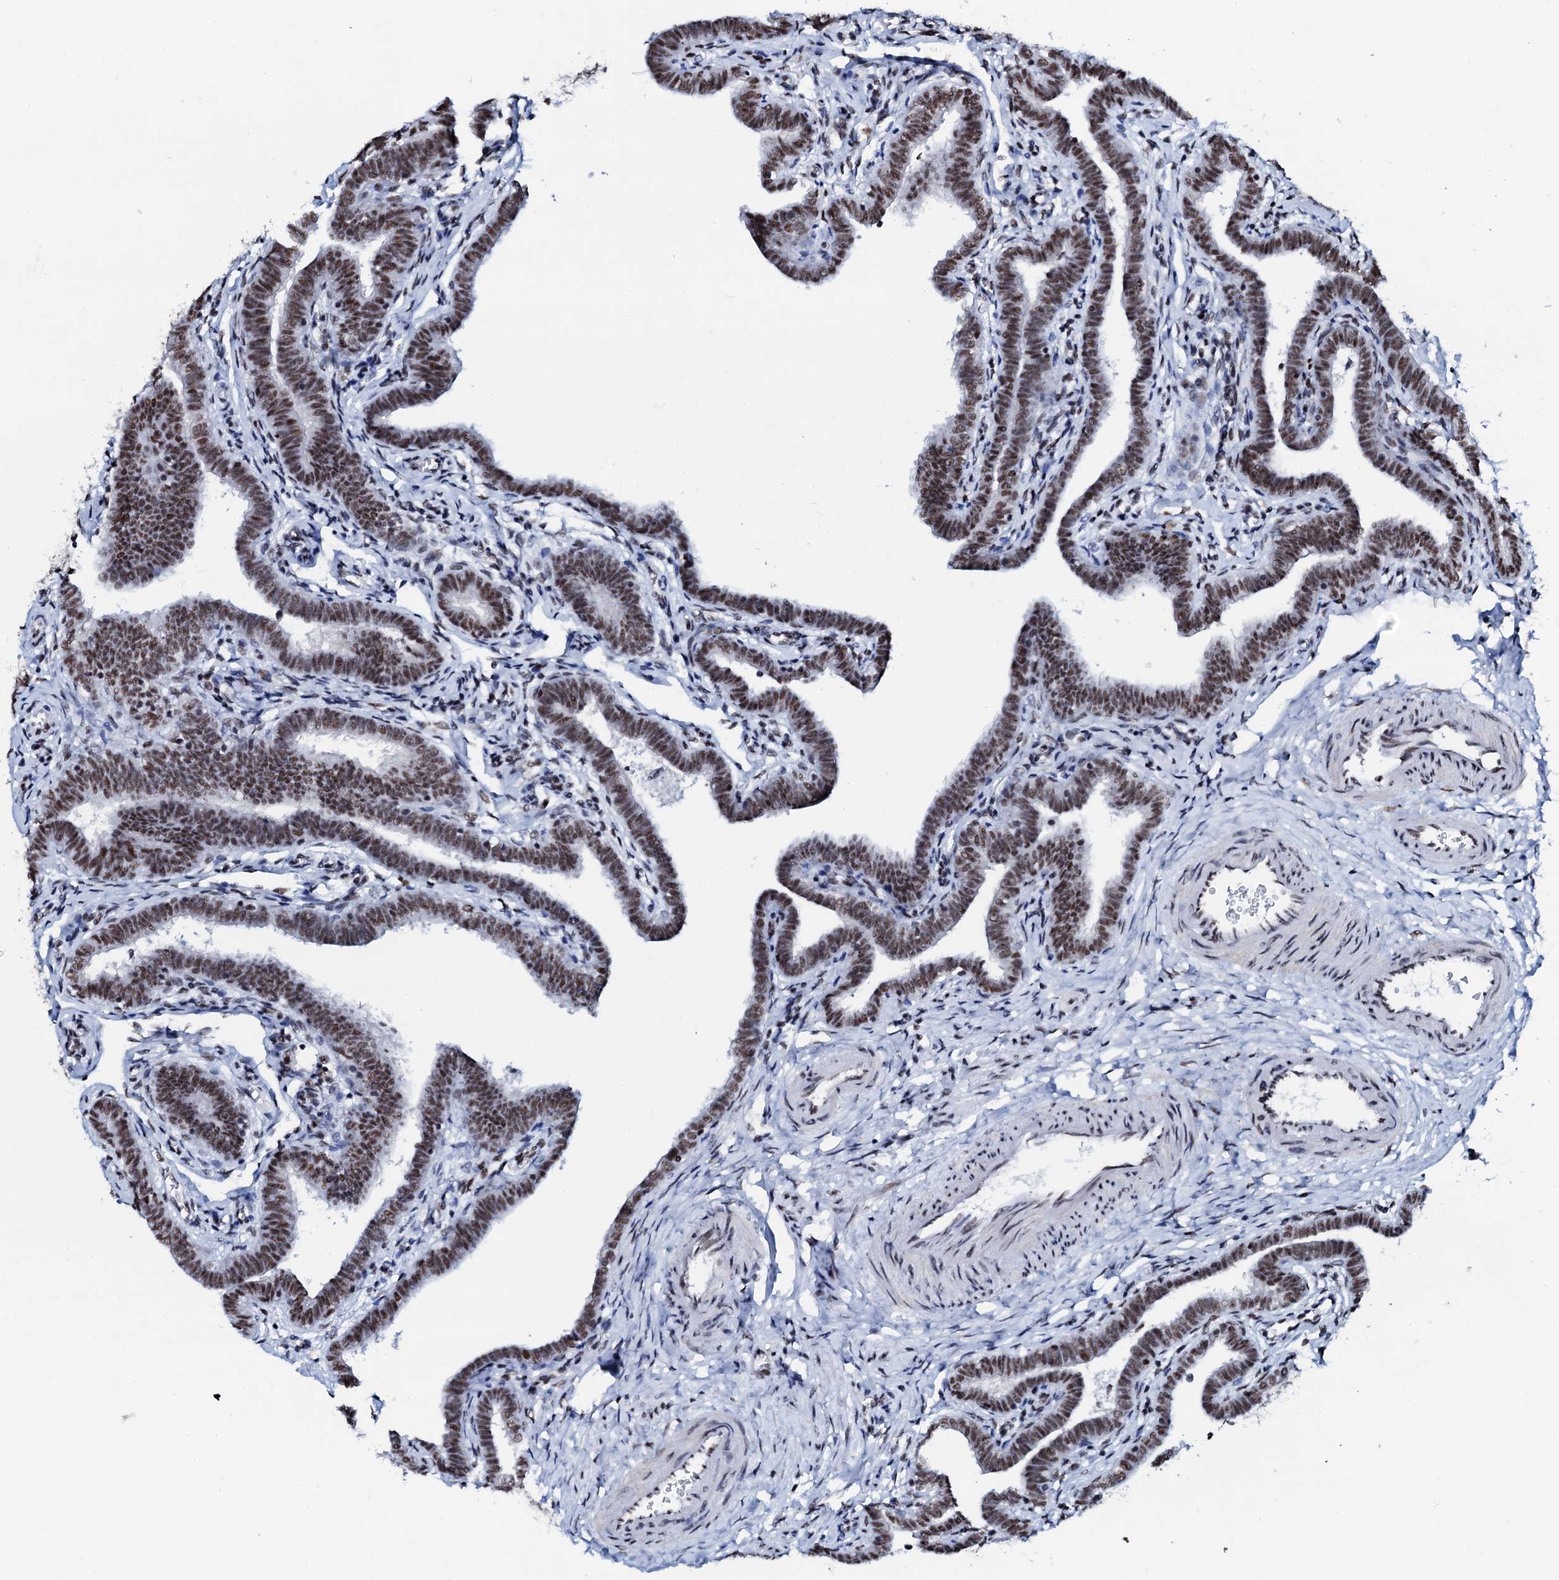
{"staining": {"intensity": "moderate", "quantity": ">75%", "location": "nuclear"}, "tissue": "fallopian tube", "cell_type": "Glandular cells", "image_type": "normal", "snomed": [{"axis": "morphology", "description": "Normal tissue, NOS"}, {"axis": "topography", "description": "Fallopian tube"}], "caption": "Immunohistochemistry image of benign fallopian tube: human fallopian tube stained using immunohistochemistry (IHC) demonstrates medium levels of moderate protein expression localized specifically in the nuclear of glandular cells, appearing as a nuclear brown color.", "gene": "NKAPD1", "patient": {"sex": "female", "age": 36}}